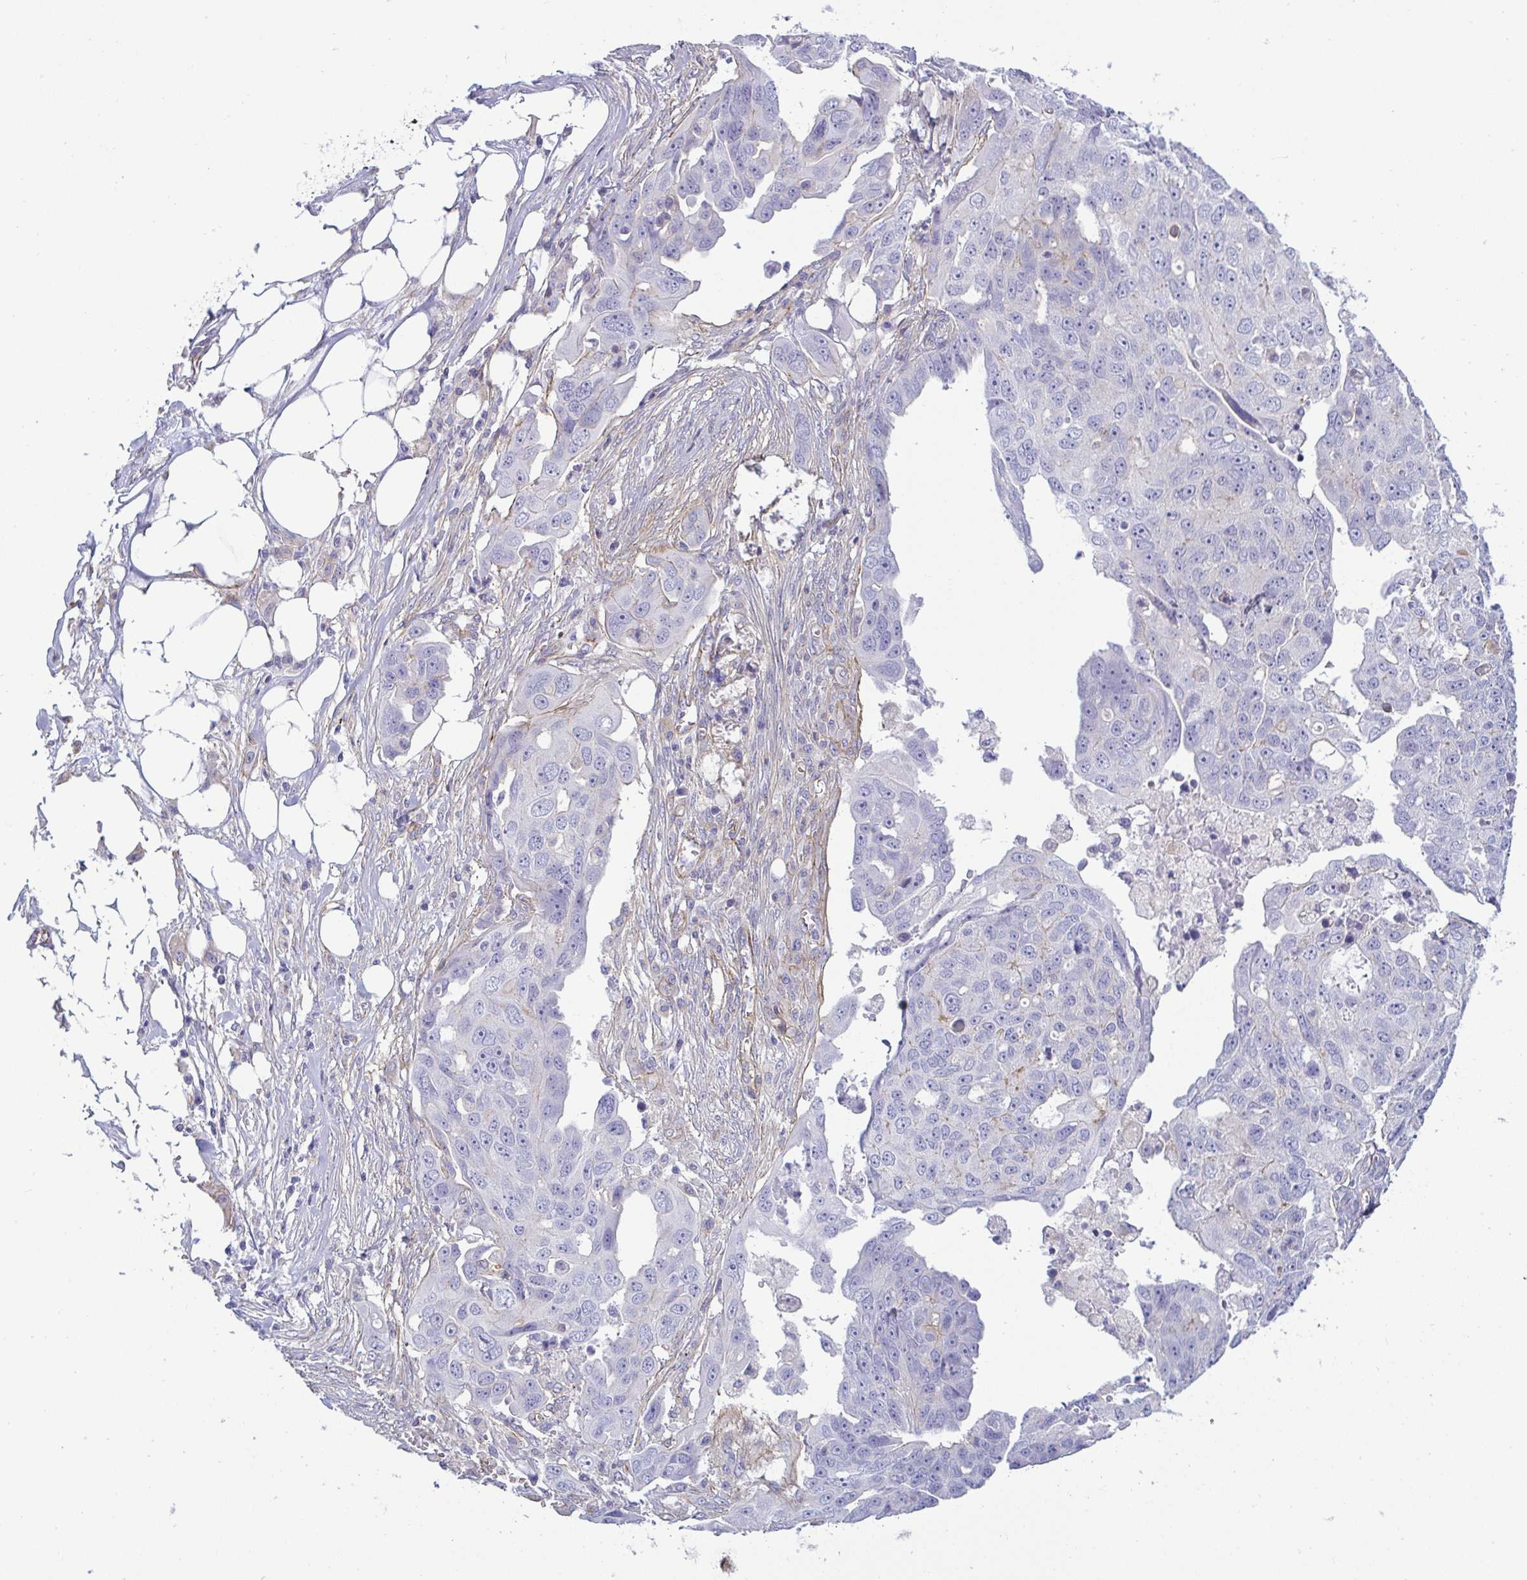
{"staining": {"intensity": "negative", "quantity": "none", "location": "none"}, "tissue": "ovarian cancer", "cell_type": "Tumor cells", "image_type": "cancer", "snomed": [{"axis": "morphology", "description": "Carcinoma, endometroid"}, {"axis": "topography", "description": "Ovary"}], "caption": "Immunohistochemical staining of ovarian endometroid carcinoma reveals no significant staining in tumor cells.", "gene": "LIMA1", "patient": {"sex": "female", "age": 70}}